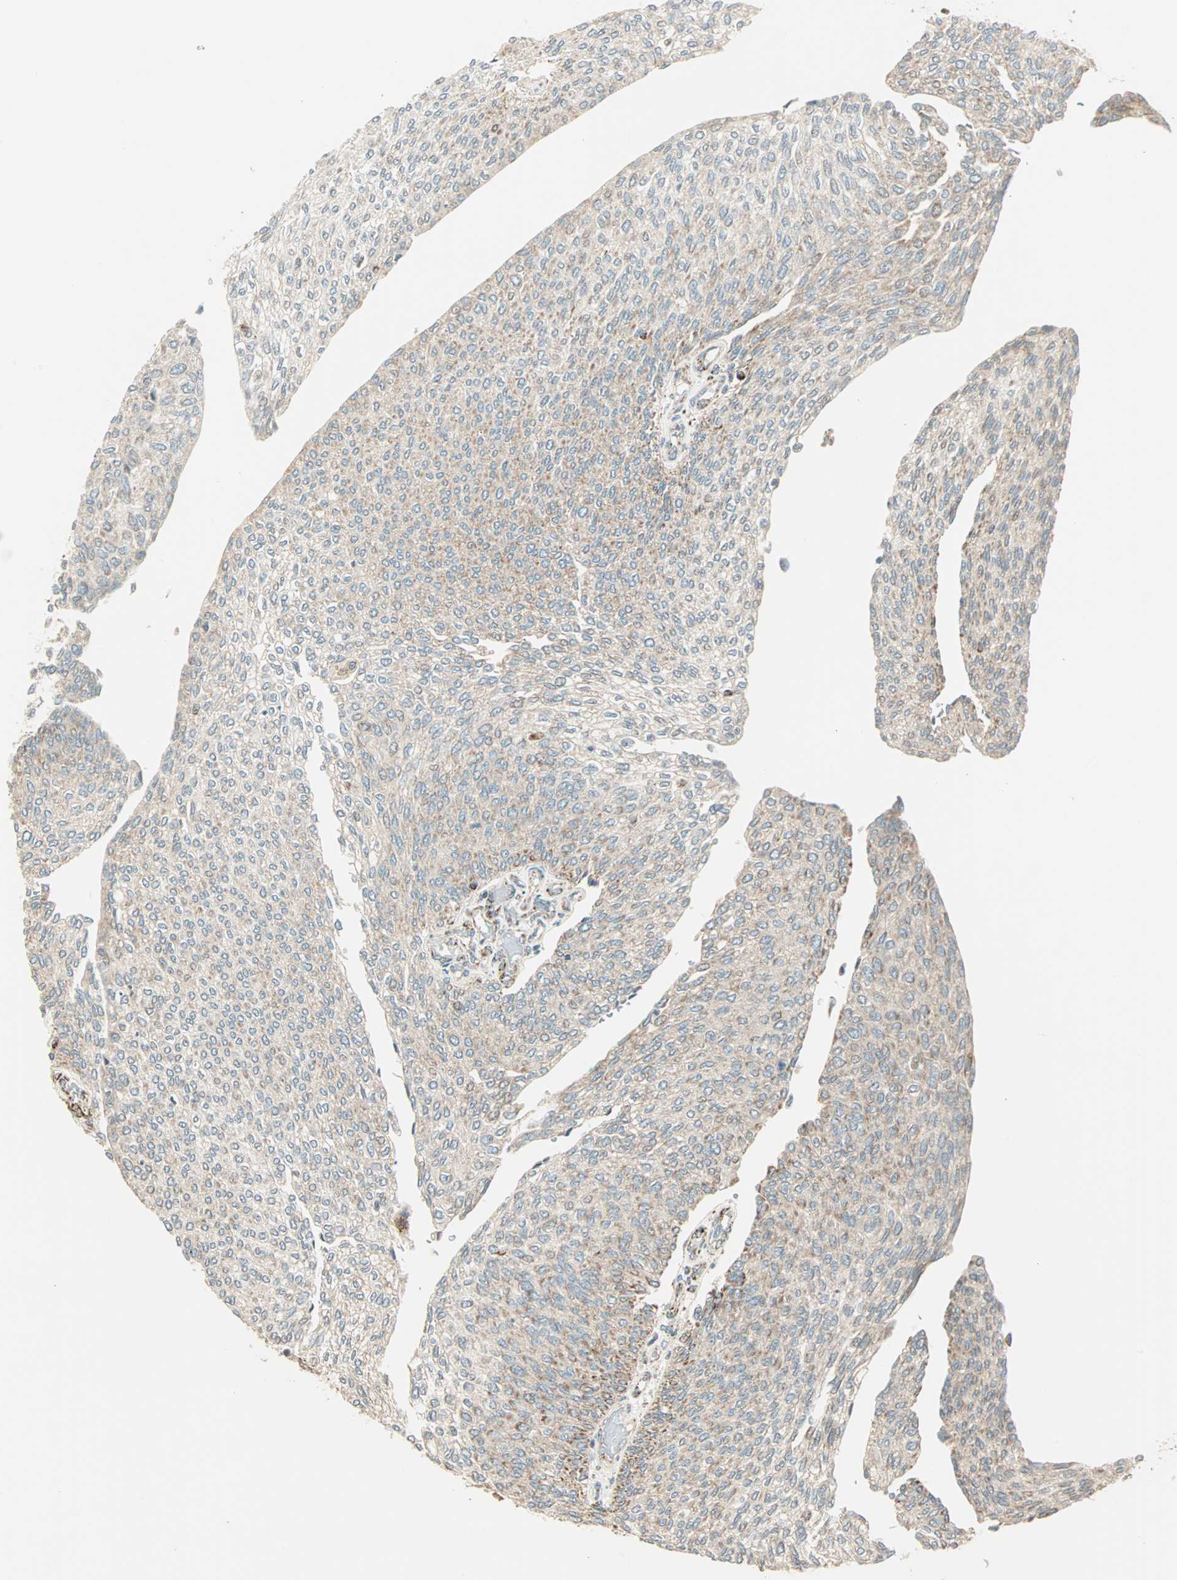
{"staining": {"intensity": "weak", "quantity": "<25%", "location": "cytoplasmic/membranous"}, "tissue": "urothelial cancer", "cell_type": "Tumor cells", "image_type": "cancer", "snomed": [{"axis": "morphology", "description": "Urothelial carcinoma, Low grade"}, {"axis": "topography", "description": "Urinary bladder"}], "caption": "Tumor cells show no significant positivity in low-grade urothelial carcinoma.", "gene": "SPRY4", "patient": {"sex": "female", "age": 79}}